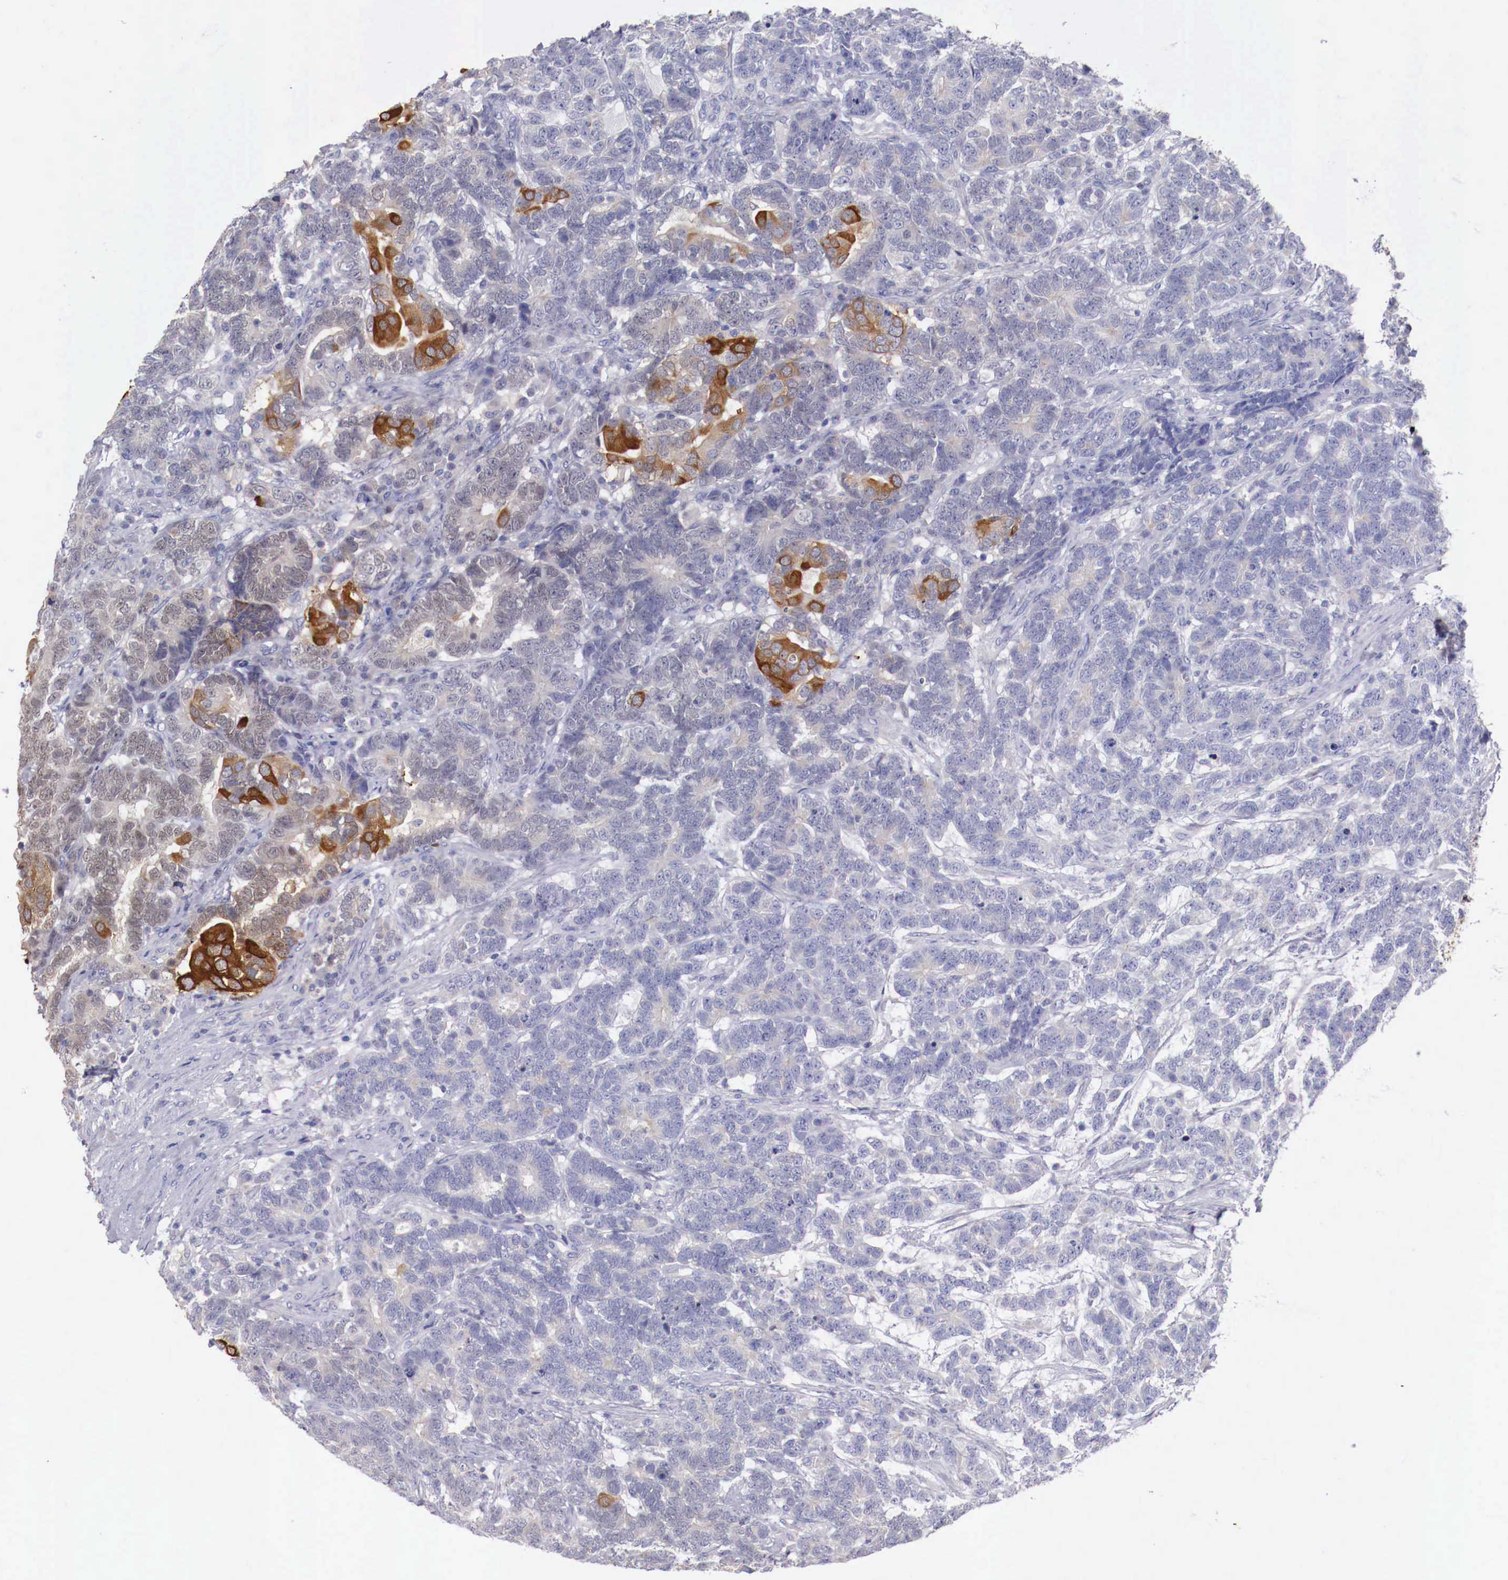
{"staining": {"intensity": "moderate", "quantity": "<25%", "location": "cytoplasmic/membranous"}, "tissue": "testis cancer", "cell_type": "Tumor cells", "image_type": "cancer", "snomed": [{"axis": "morphology", "description": "Carcinoma, Embryonal, NOS"}, {"axis": "topography", "description": "Testis"}], "caption": "High-power microscopy captured an immunohistochemistry photomicrograph of testis cancer (embryonal carcinoma), revealing moderate cytoplasmic/membranous staining in approximately <25% of tumor cells. The staining is performed using DAB brown chromogen to label protein expression. The nuclei are counter-stained blue using hematoxylin.", "gene": "PITPNA", "patient": {"sex": "male", "age": 26}}